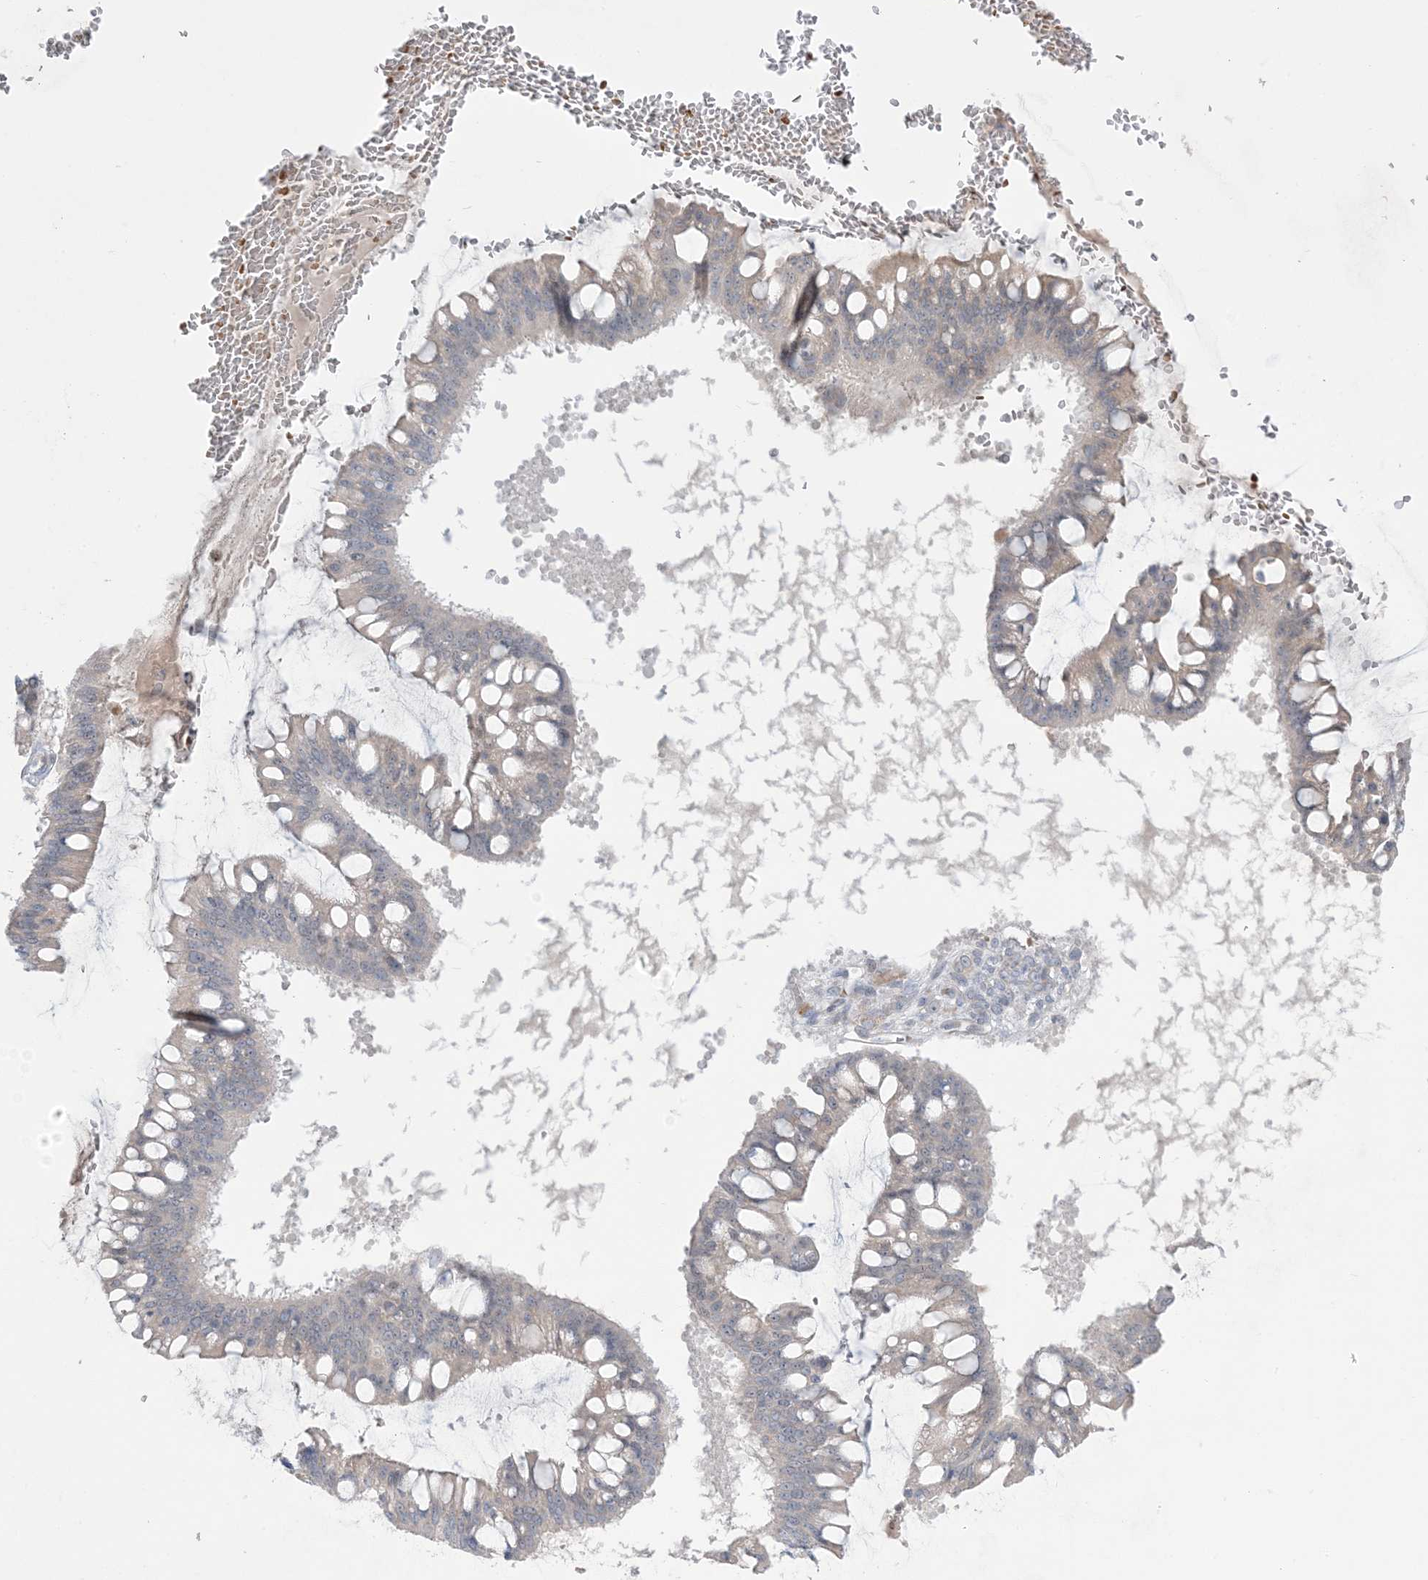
{"staining": {"intensity": "negative", "quantity": "none", "location": "none"}, "tissue": "ovarian cancer", "cell_type": "Tumor cells", "image_type": "cancer", "snomed": [{"axis": "morphology", "description": "Cystadenocarcinoma, mucinous, NOS"}, {"axis": "topography", "description": "Ovary"}], "caption": "Human mucinous cystadenocarcinoma (ovarian) stained for a protein using IHC demonstrates no staining in tumor cells.", "gene": "MMGT1", "patient": {"sex": "female", "age": 73}}